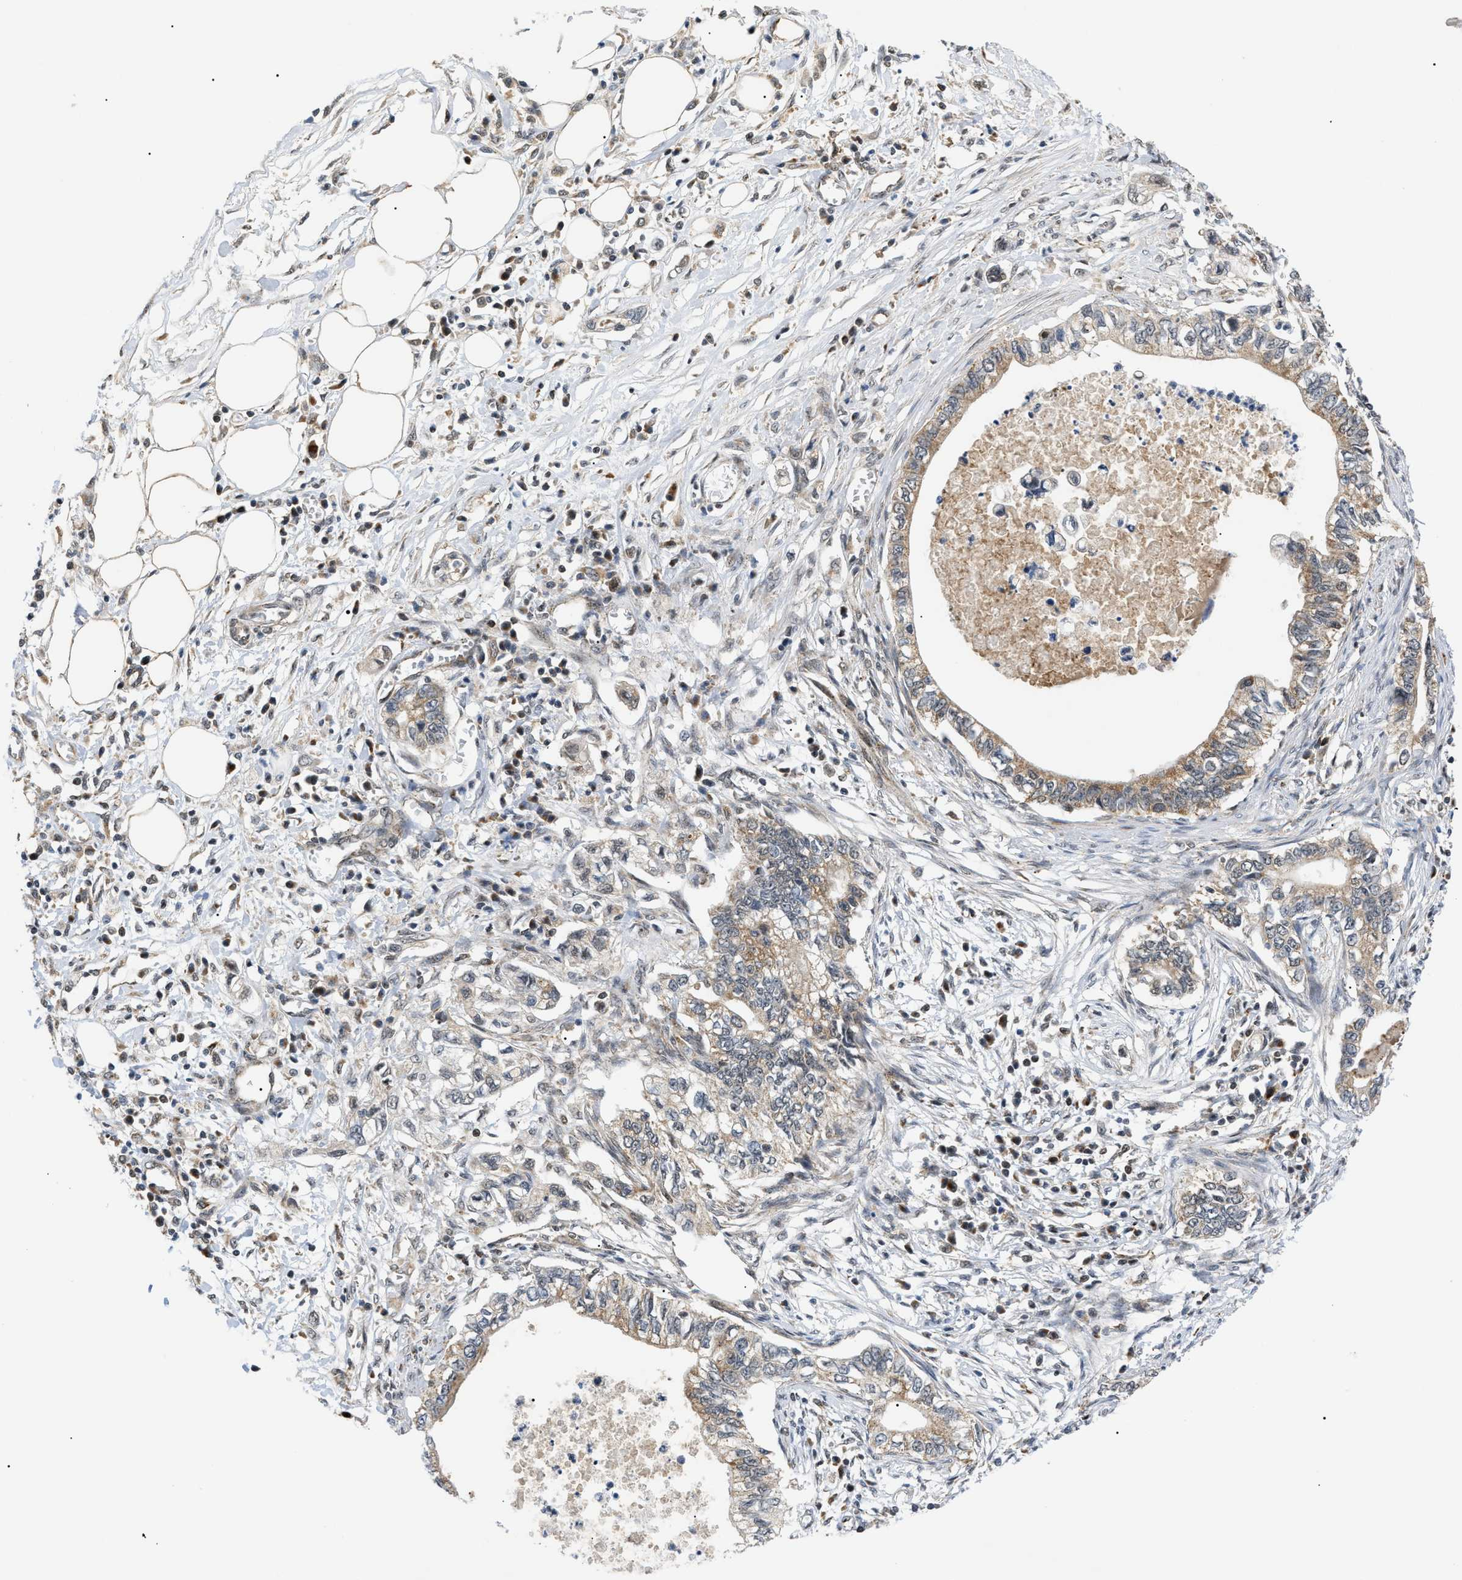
{"staining": {"intensity": "weak", "quantity": ">75%", "location": "cytoplasmic/membranous"}, "tissue": "pancreatic cancer", "cell_type": "Tumor cells", "image_type": "cancer", "snomed": [{"axis": "morphology", "description": "Adenocarcinoma, NOS"}, {"axis": "topography", "description": "Pancreas"}], "caption": "Immunohistochemical staining of human pancreatic adenocarcinoma demonstrates low levels of weak cytoplasmic/membranous protein expression in about >75% of tumor cells.", "gene": "ZBTB11", "patient": {"sex": "male", "age": 56}}